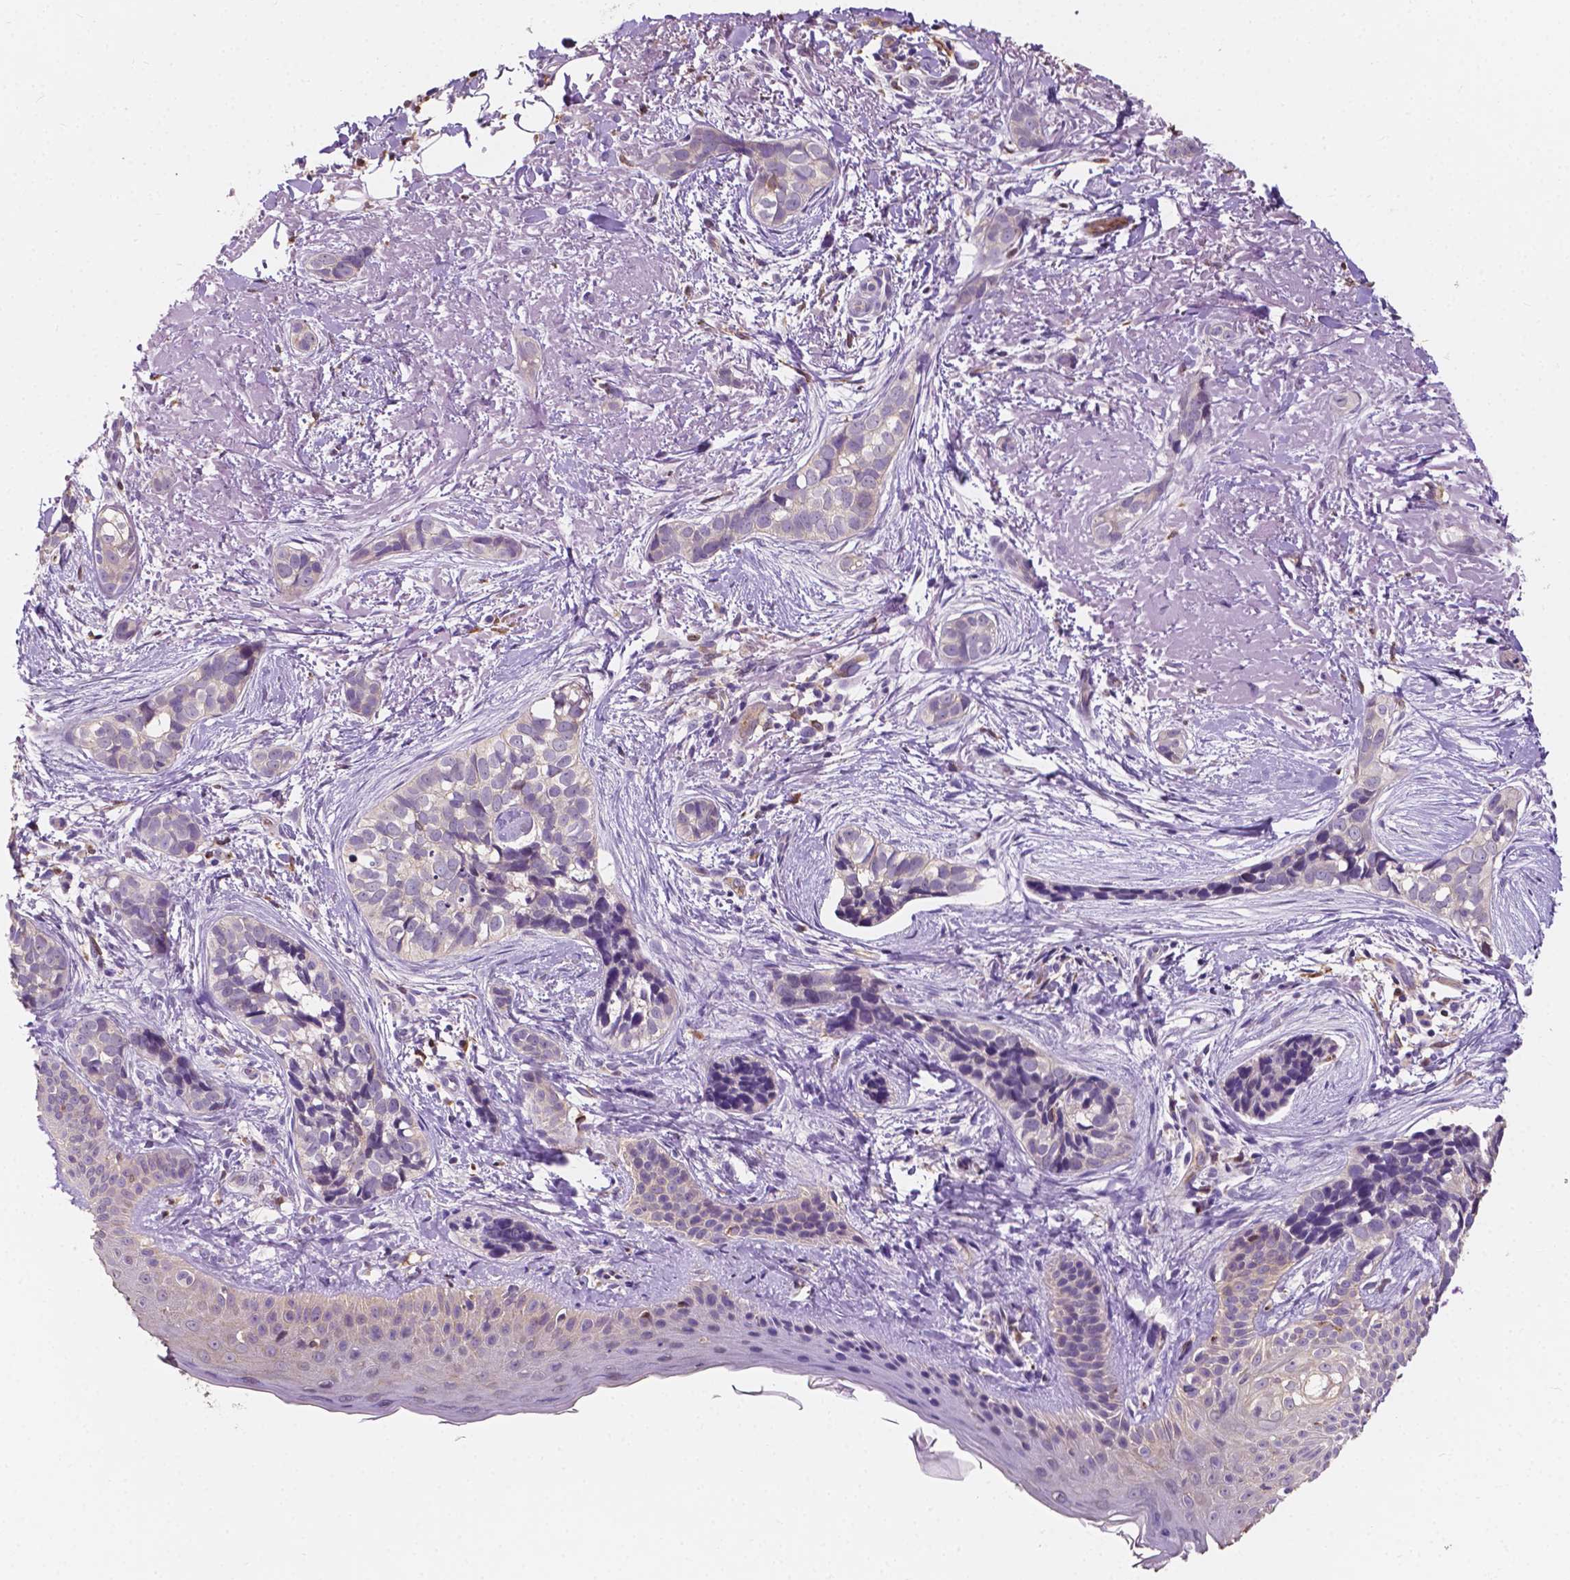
{"staining": {"intensity": "negative", "quantity": "none", "location": "none"}, "tissue": "skin cancer", "cell_type": "Tumor cells", "image_type": "cancer", "snomed": [{"axis": "morphology", "description": "Basal cell carcinoma"}, {"axis": "topography", "description": "Skin"}], "caption": "Skin cancer stained for a protein using immunohistochemistry displays no staining tumor cells.", "gene": "SLC22A4", "patient": {"sex": "male", "age": 87}}